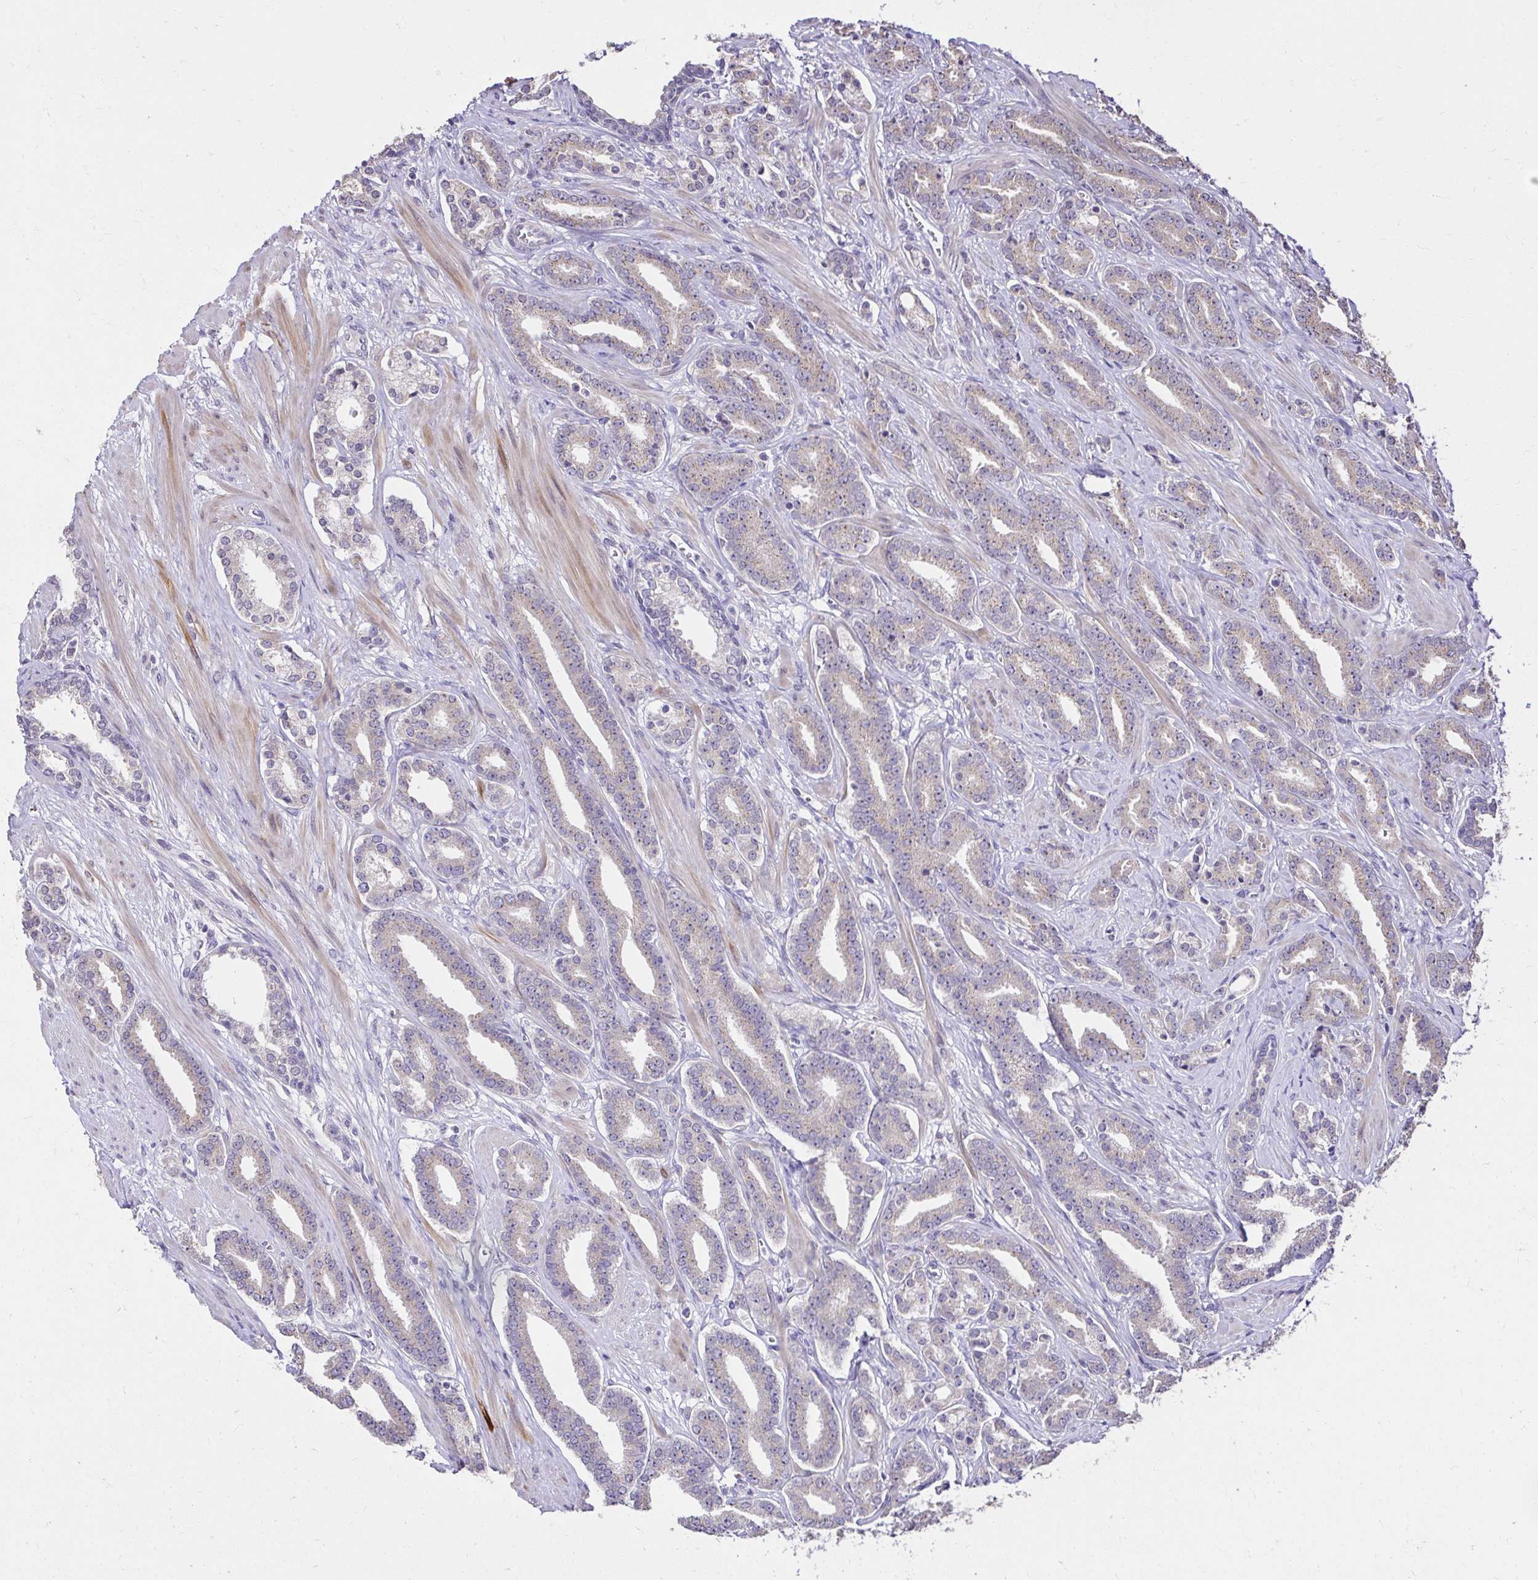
{"staining": {"intensity": "weak", "quantity": ">75%", "location": "cytoplasmic/membranous"}, "tissue": "prostate cancer", "cell_type": "Tumor cells", "image_type": "cancer", "snomed": [{"axis": "morphology", "description": "Adenocarcinoma, High grade"}, {"axis": "topography", "description": "Prostate"}], "caption": "A low amount of weak cytoplasmic/membranous expression is appreciated in approximately >75% of tumor cells in prostate cancer tissue. (Stains: DAB in brown, nuclei in blue, Microscopy: brightfield microscopy at high magnification).", "gene": "KIAA1210", "patient": {"sex": "male", "age": 60}}